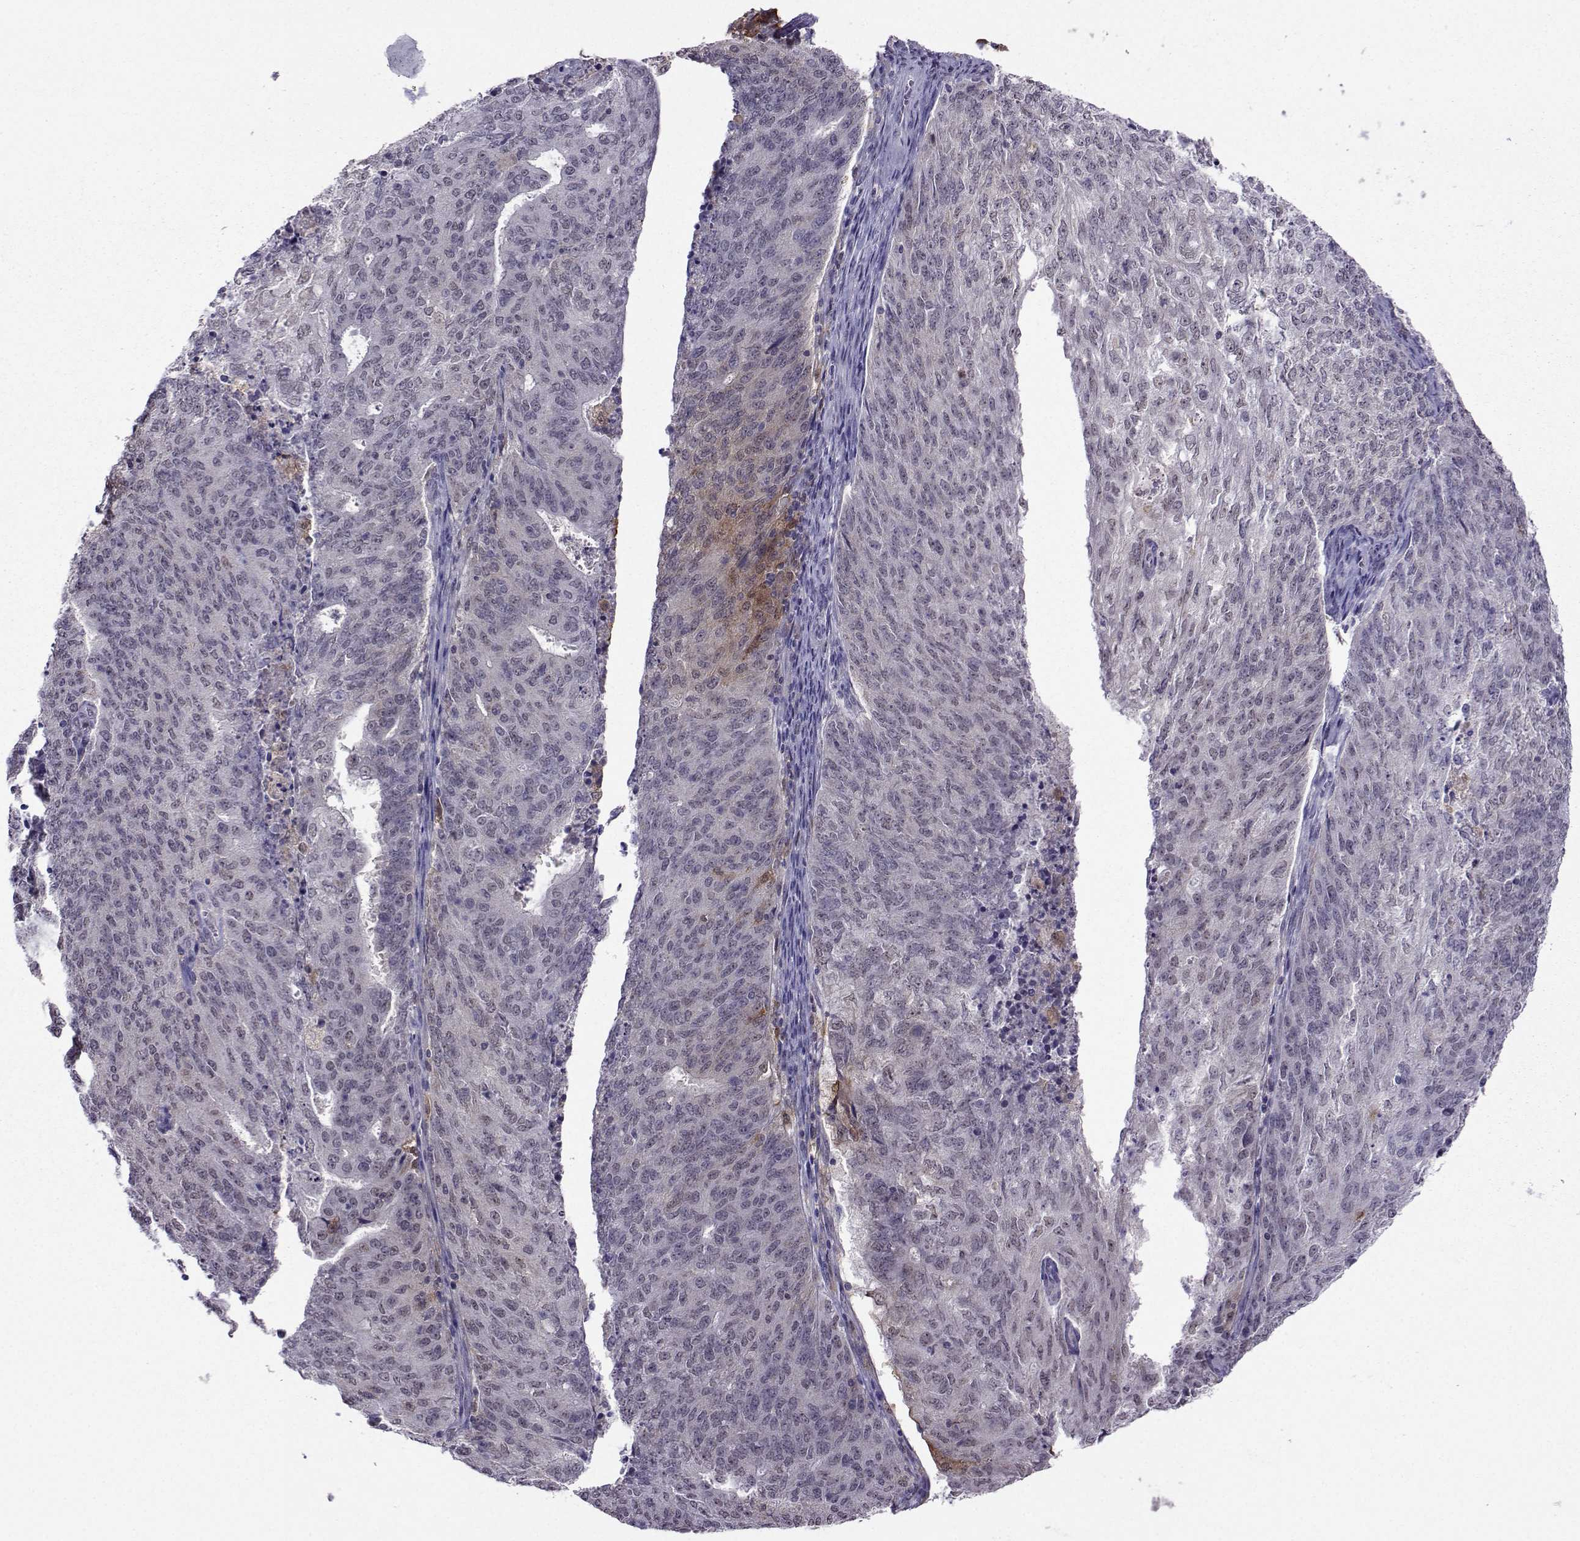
{"staining": {"intensity": "moderate", "quantity": "<25%", "location": "cytoplasmic/membranous"}, "tissue": "endometrial cancer", "cell_type": "Tumor cells", "image_type": "cancer", "snomed": [{"axis": "morphology", "description": "Adenocarcinoma, NOS"}, {"axis": "topography", "description": "Endometrium"}], "caption": "Human adenocarcinoma (endometrial) stained with a brown dye shows moderate cytoplasmic/membranous positive positivity in about <25% of tumor cells.", "gene": "DDX20", "patient": {"sex": "female", "age": 82}}